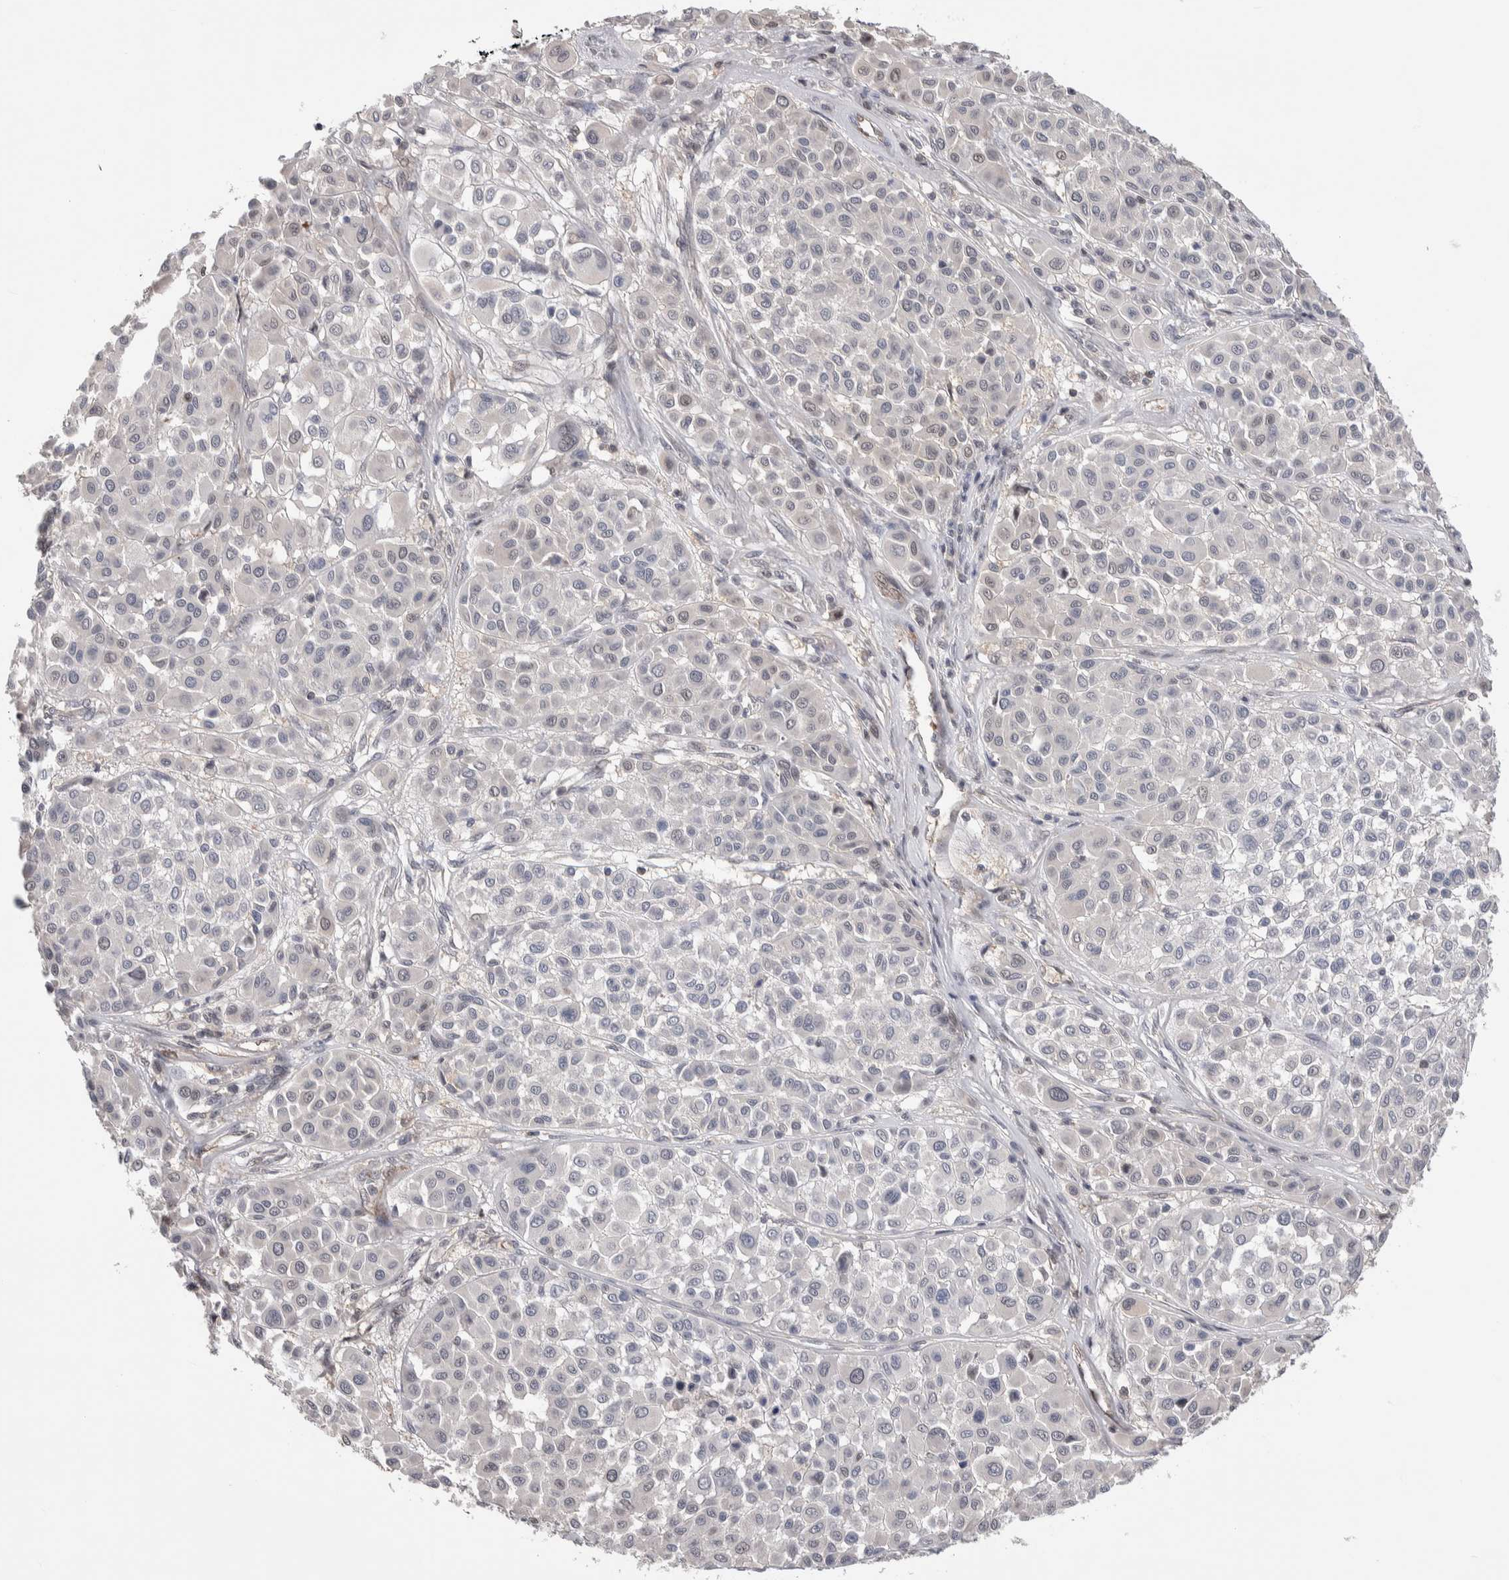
{"staining": {"intensity": "negative", "quantity": "none", "location": "none"}, "tissue": "melanoma", "cell_type": "Tumor cells", "image_type": "cancer", "snomed": [{"axis": "morphology", "description": "Malignant melanoma, Metastatic site"}, {"axis": "topography", "description": "Soft tissue"}], "caption": "This micrograph is of malignant melanoma (metastatic site) stained with IHC to label a protein in brown with the nuclei are counter-stained blue. There is no expression in tumor cells. Brightfield microscopy of immunohistochemistry stained with DAB (brown) and hematoxylin (blue), captured at high magnification.", "gene": "ZBTB49", "patient": {"sex": "male", "age": 41}}